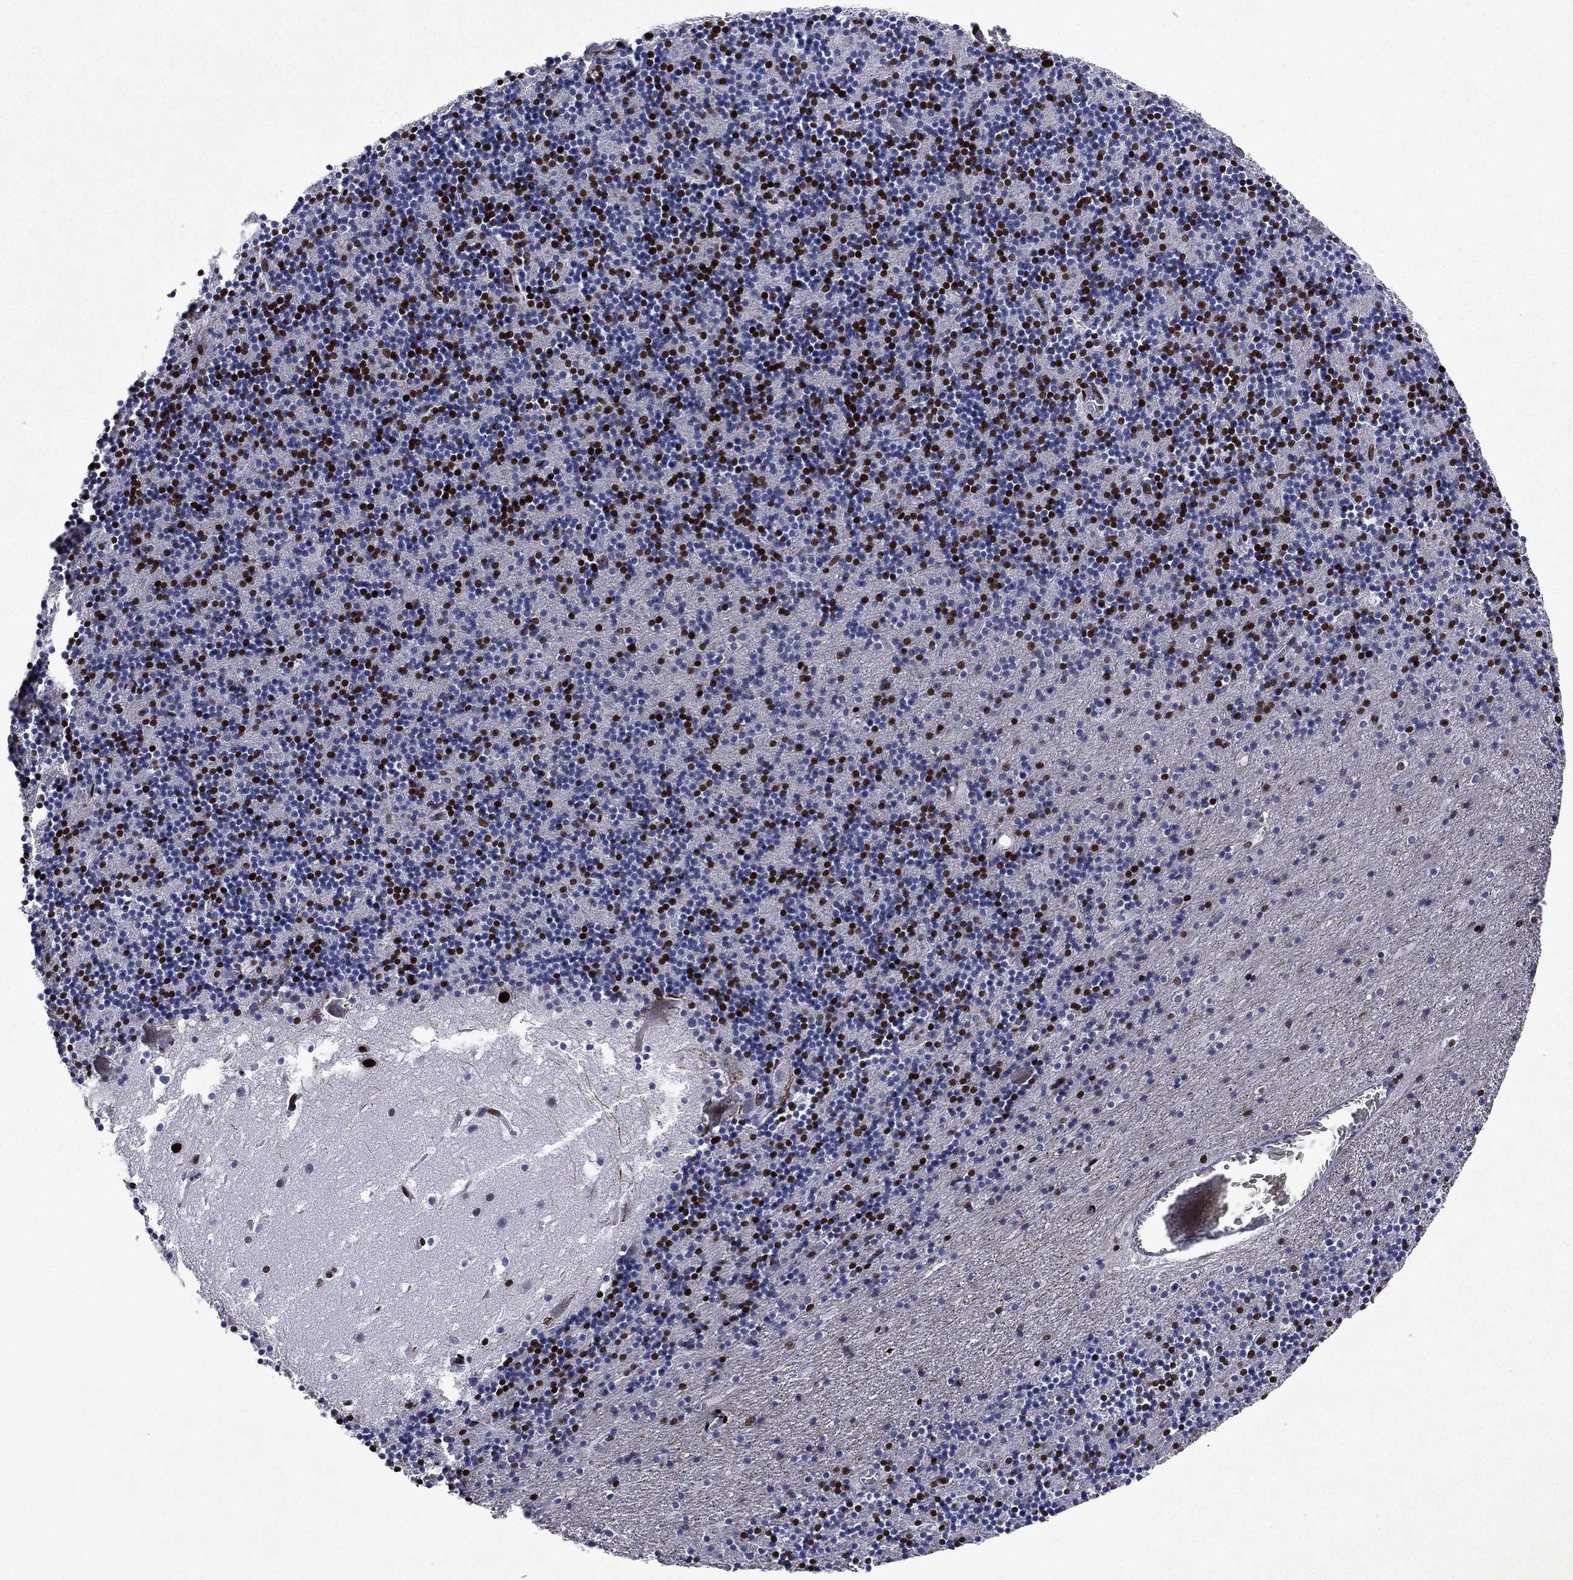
{"staining": {"intensity": "strong", "quantity": "<25%", "location": "nuclear"}, "tissue": "cerebellum", "cell_type": "Cells in granular layer", "image_type": "normal", "snomed": [{"axis": "morphology", "description": "Normal tissue, NOS"}, {"axis": "topography", "description": "Cerebellum"}], "caption": "The photomicrograph shows staining of benign cerebellum, revealing strong nuclear protein positivity (brown color) within cells in granular layer.", "gene": "RTF1", "patient": {"sex": "male", "age": 37}}